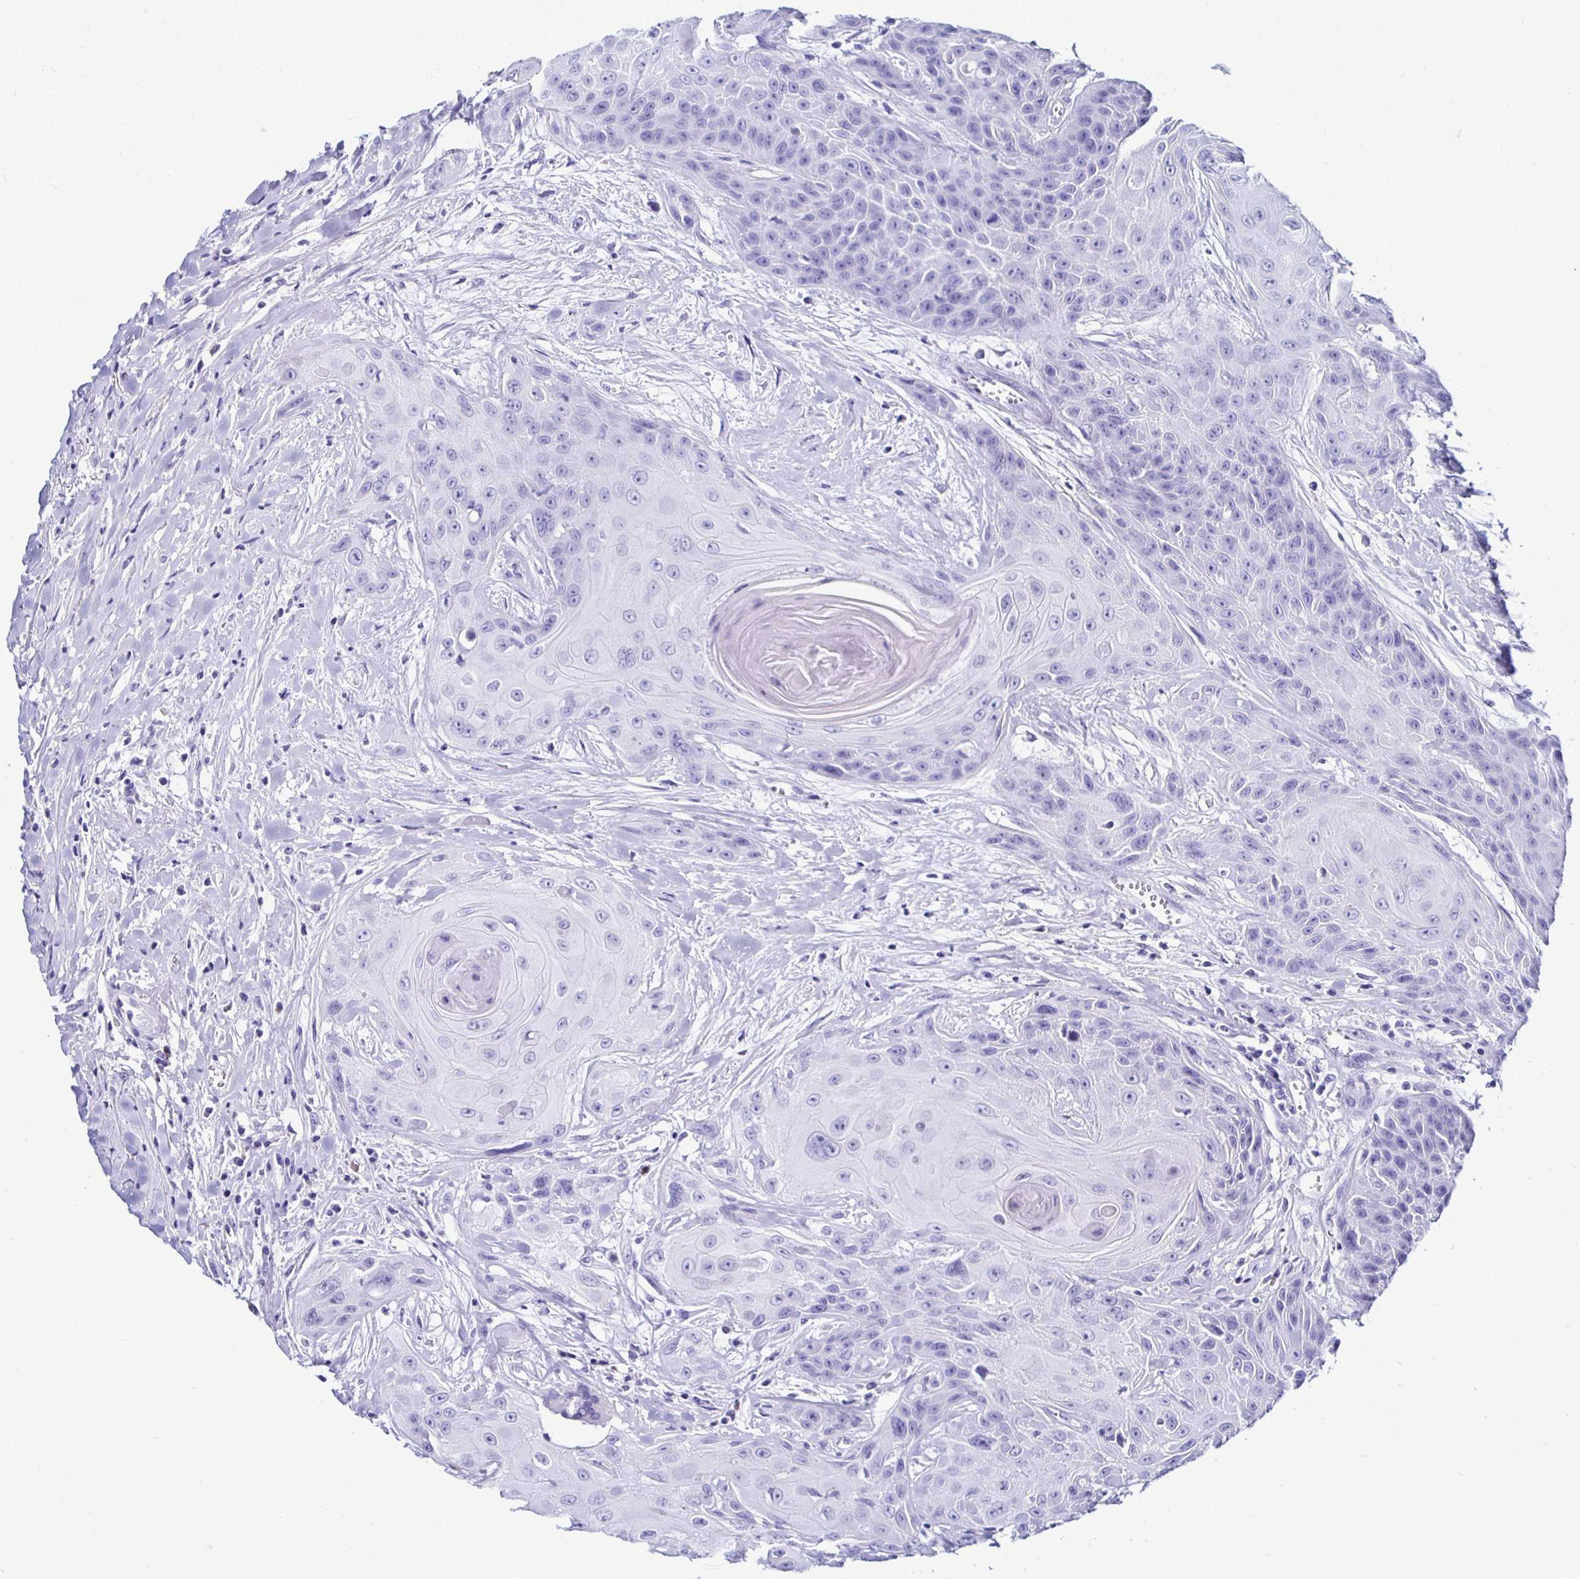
{"staining": {"intensity": "negative", "quantity": "none", "location": "none"}, "tissue": "head and neck cancer", "cell_type": "Tumor cells", "image_type": "cancer", "snomed": [{"axis": "morphology", "description": "Squamous cell carcinoma, NOS"}, {"axis": "topography", "description": "Head-Neck"}], "caption": "Head and neck cancer (squamous cell carcinoma) stained for a protein using immunohistochemistry (IHC) reveals no staining tumor cells.", "gene": "CST5", "patient": {"sex": "female", "age": 73}}